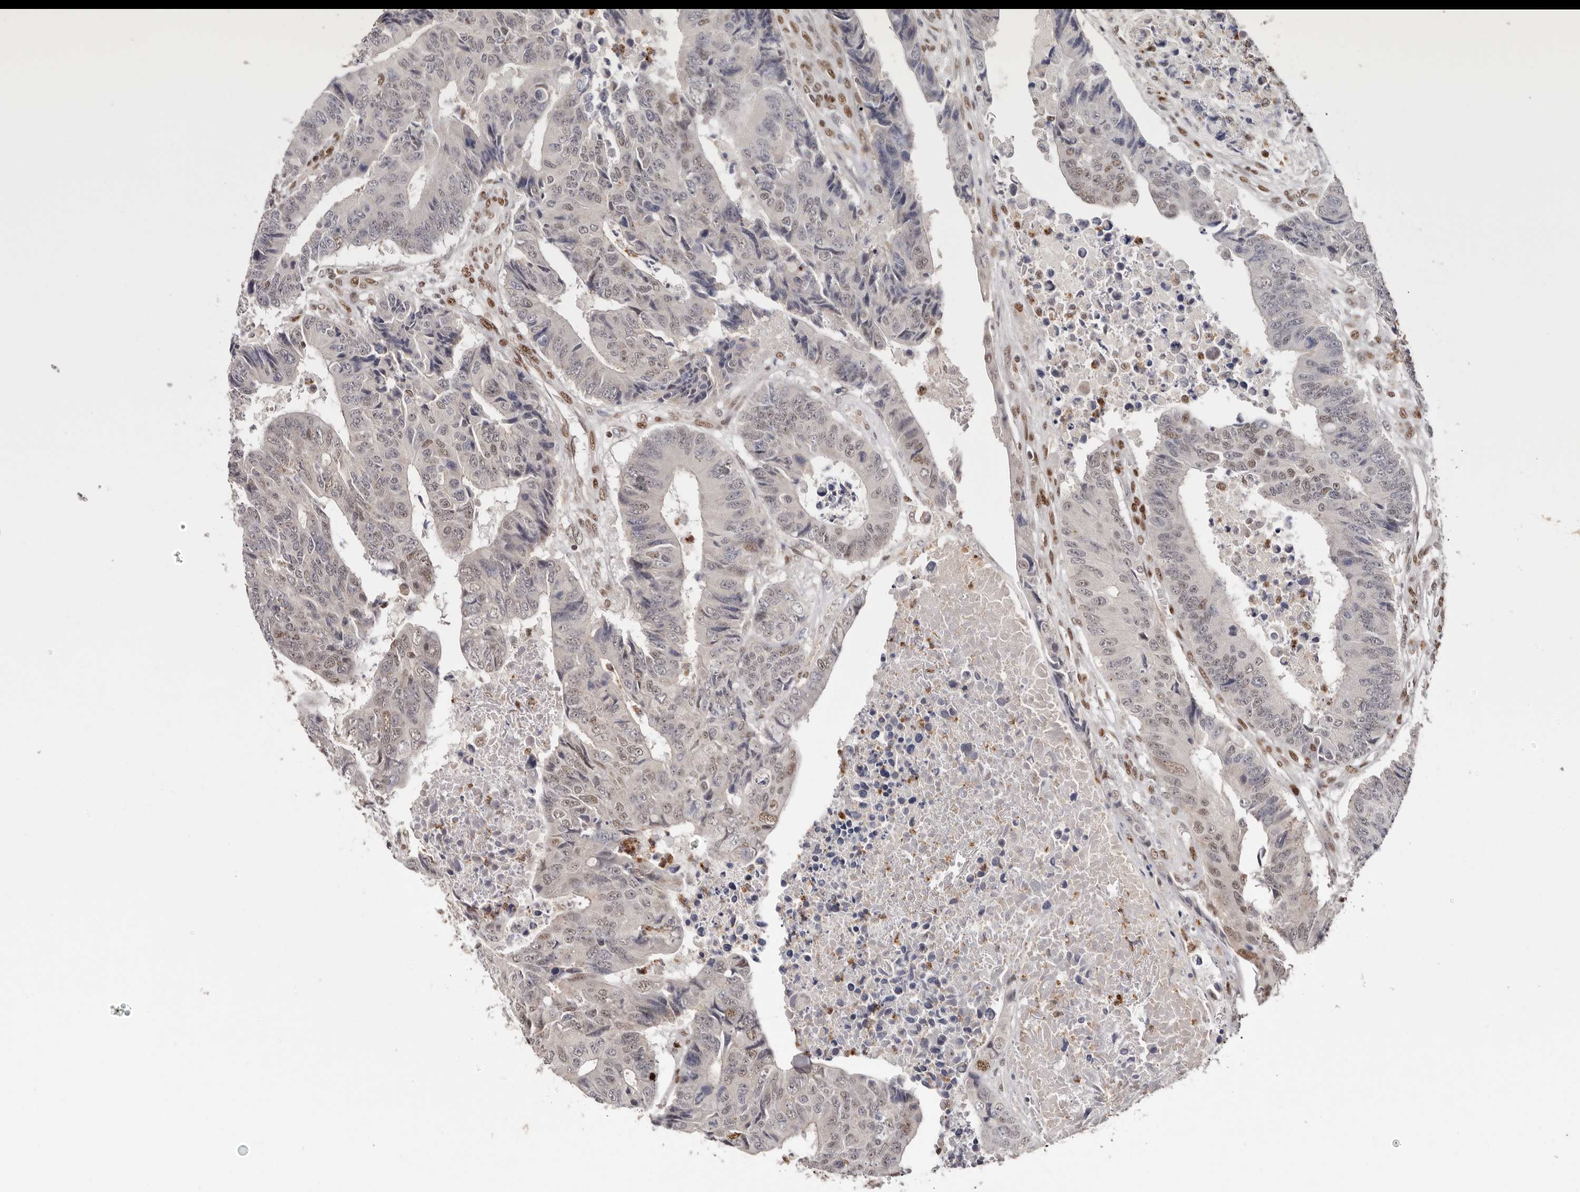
{"staining": {"intensity": "weak", "quantity": "<25%", "location": "nuclear"}, "tissue": "colorectal cancer", "cell_type": "Tumor cells", "image_type": "cancer", "snomed": [{"axis": "morphology", "description": "Adenocarcinoma, NOS"}, {"axis": "topography", "description": "Rectum"}], "caption": "Immunohistochemistry of human colorectal adenocarcinoma demonstrates no positivity in tumor cells.", "gene": "SMAD7", "patient": {"sex": "male", "age": 84}}